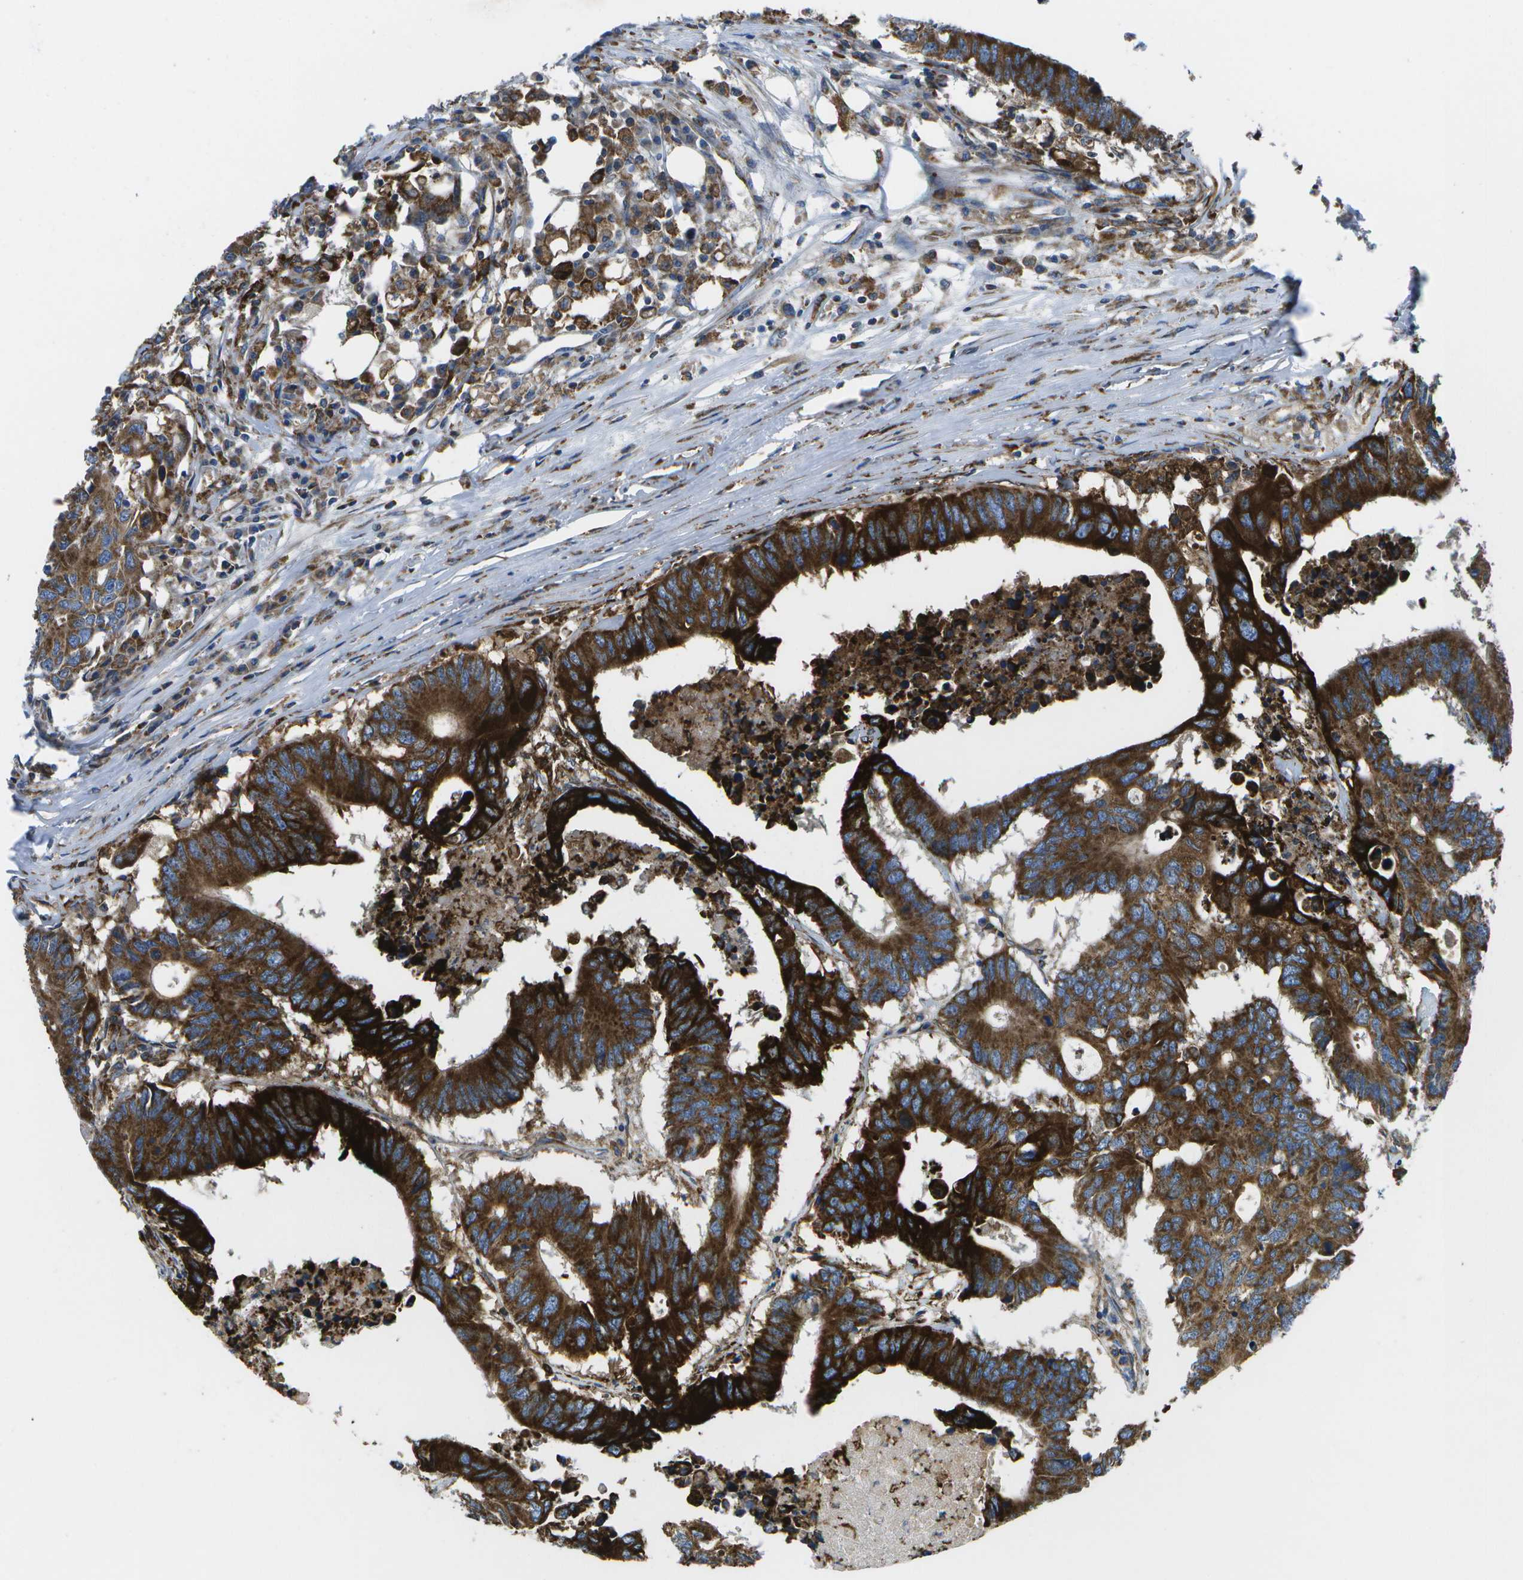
{"staining": {"intensity": "strong", "quantity": ">75%", "location": "cytoplasmic/membranous"}, "tissue": "colorectal cancer", "cell_type": "Tumor cells", "image_type": "cancer", "snomed": [{"axis": "morphology", "description": "Adenocarcinoma, NOS"}, {"axis": "topography", "description": "Colon"}], "caption": "Human colorectal cancer stained with a protein marker shows strong staining in tumor cells.", "gene": "GDF5", "patient": {"sex": "male", "age": 71}}